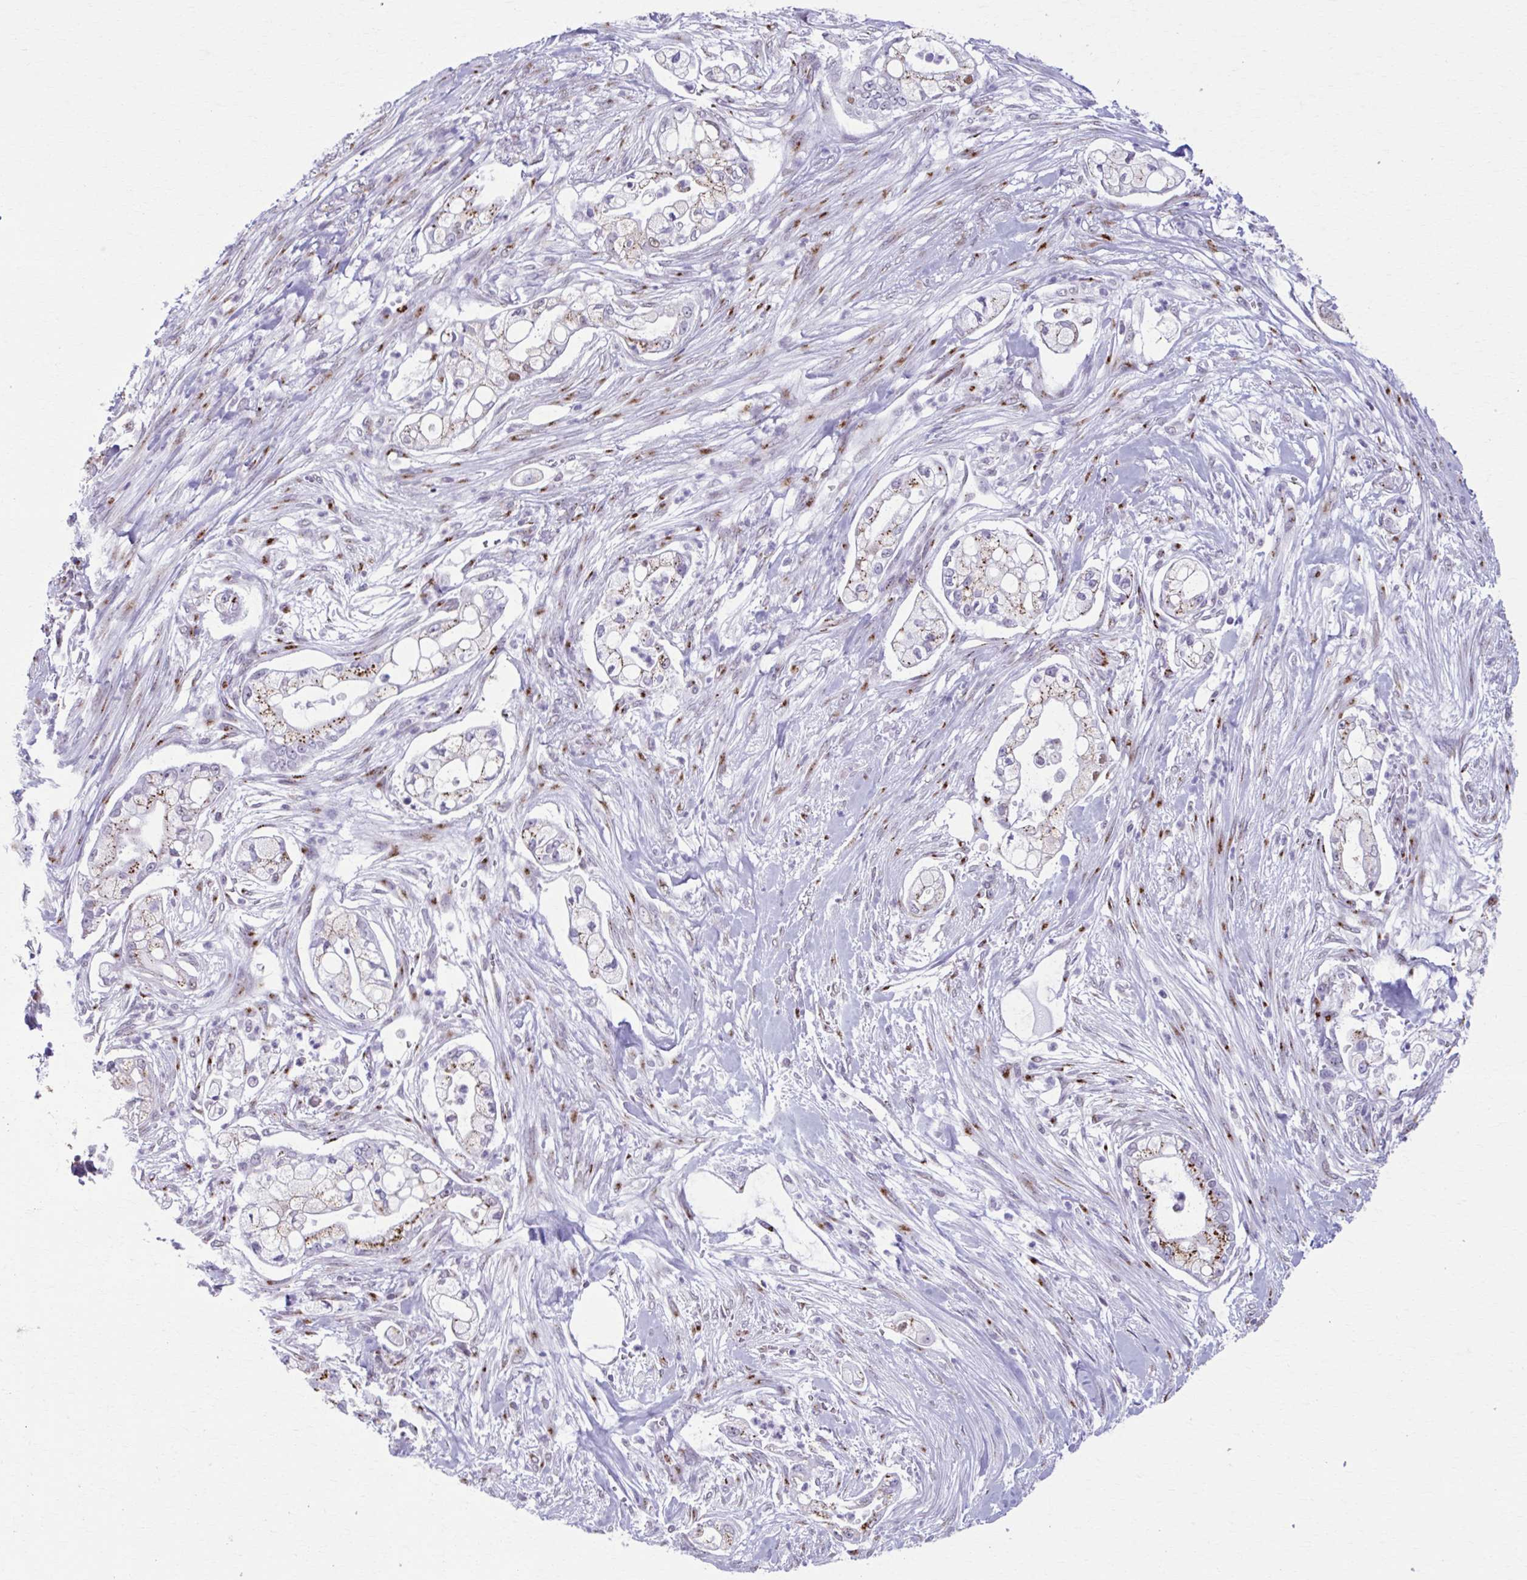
{"staining": {"intensity": "moderate", "quantity": ">75%", "location": "cytoplasmic/membranous"}, "tissue": "pancreatic cancer", "cell_type": "Tumor cells", "image_type": "cancer", "snomed": [{"axis": "morphology", "description": "Adenocarcinoma, NOS"}, {"axis": "topography", "description": "Pancreas"}], "caption": "A brown stain shows moderate cytoplasmic/membranous positivity of a protein in pancreatic adenocarcinoma tumor cells.", "gene": "ZNF682", "patient": {"sex": "female", "age": 69}}